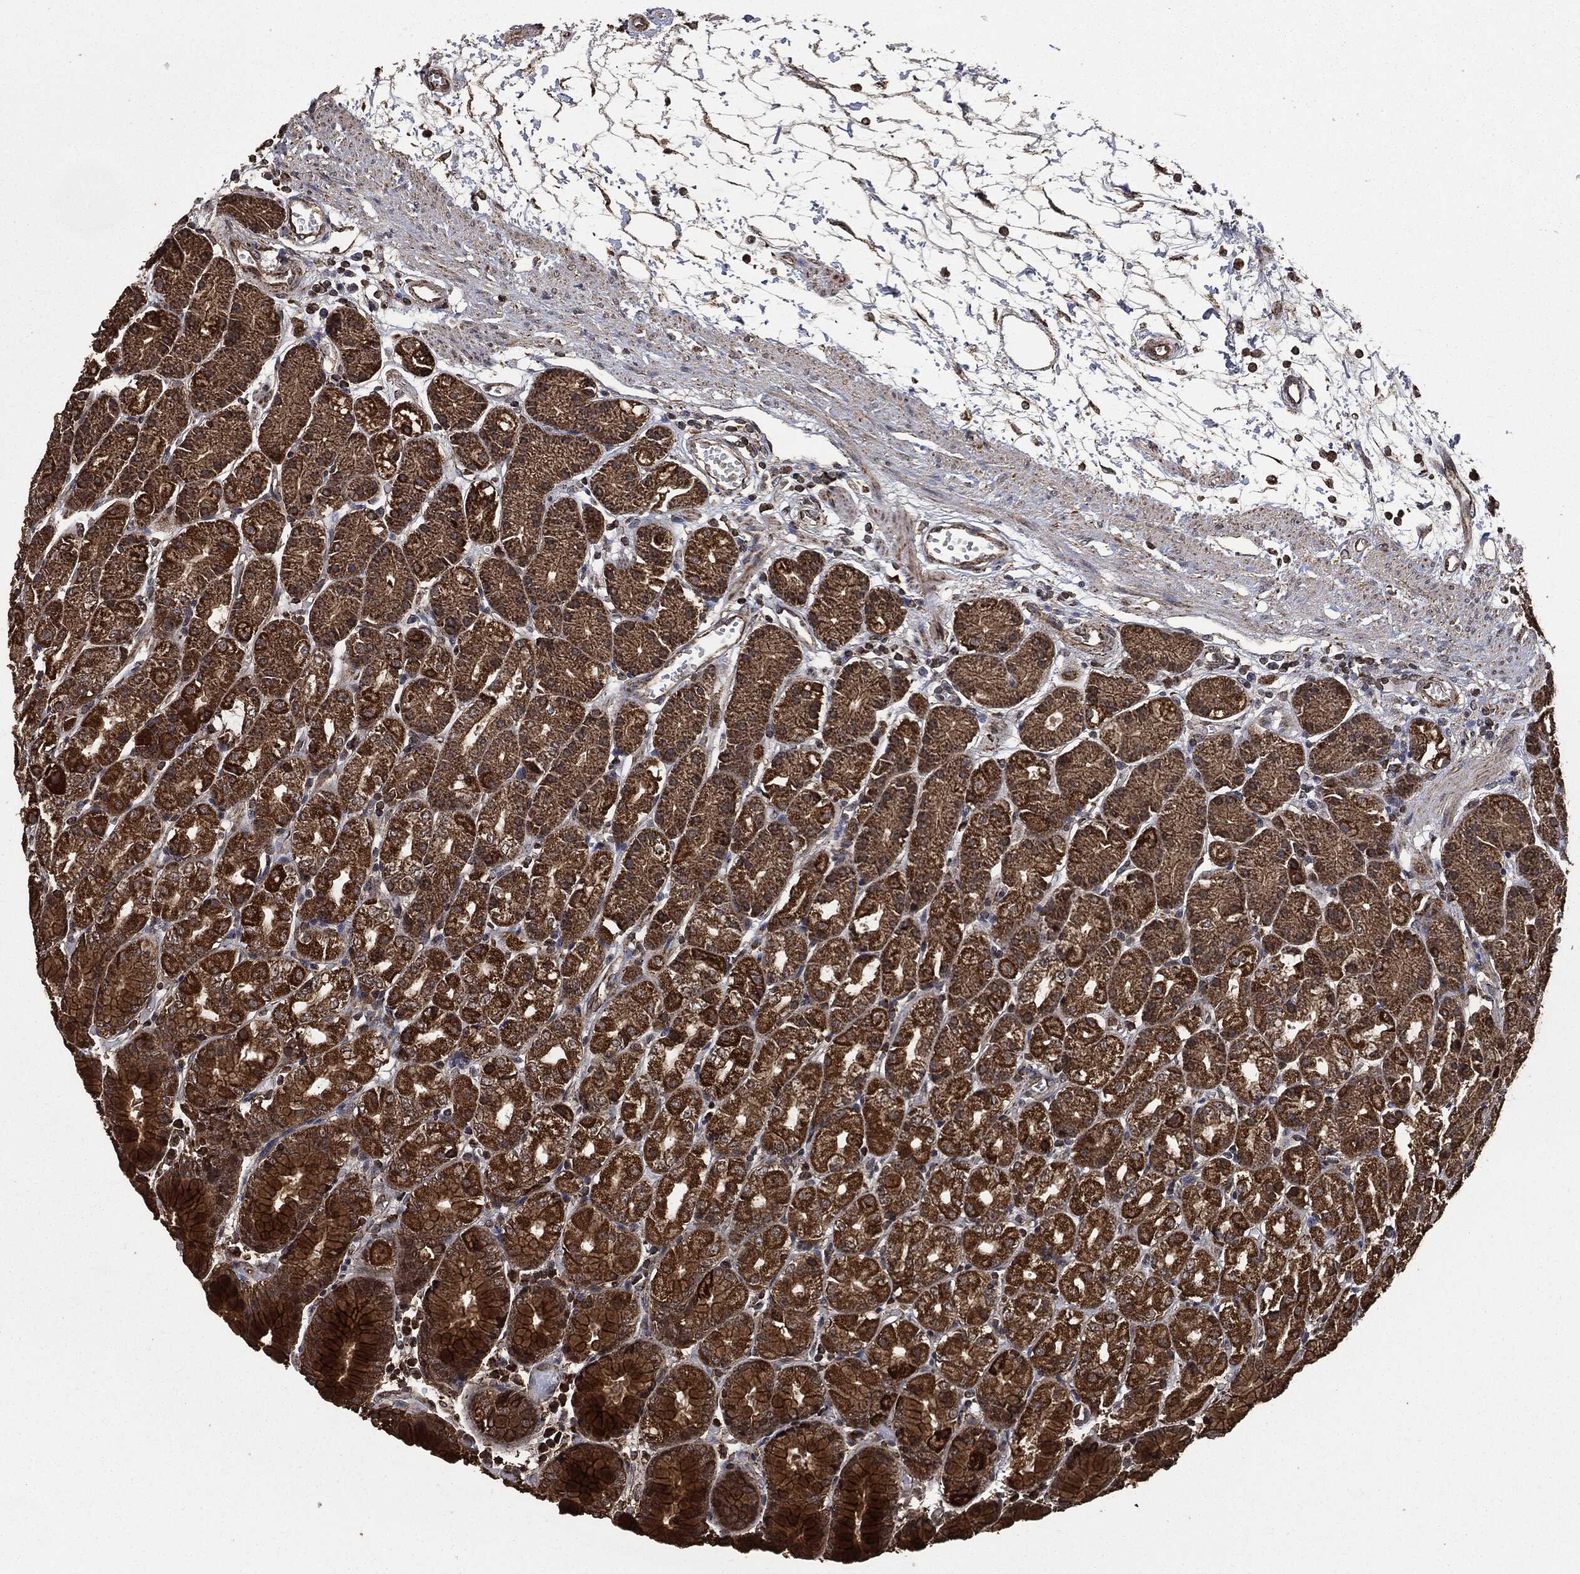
{"staining": {"intensity": "strong", "quantity": ">75%", "location": "cytoplasmic/membranous"}, "tissue": "stomach", "cell_type": "Glandular cells", "image_type": "normal", "snomed": [{"axis": "morphology", "description": "Normal tissue, NOS"}, {"axis": "morphology", "description": "Adenocarcinoma, NOS"}, {"axis": "topography", "description": "Stomach"}], "caption": "Protein staining exhibits strong cytoplasmic/membranous positivity in about >75% of glandular cells in unremarkable stomach. Immunohistochemistry (ihc) stains the protein of interest in brown and the nuclei are stained blue.", "gene": "LIG3", "patient": {"sex": "female", "age": 81}}